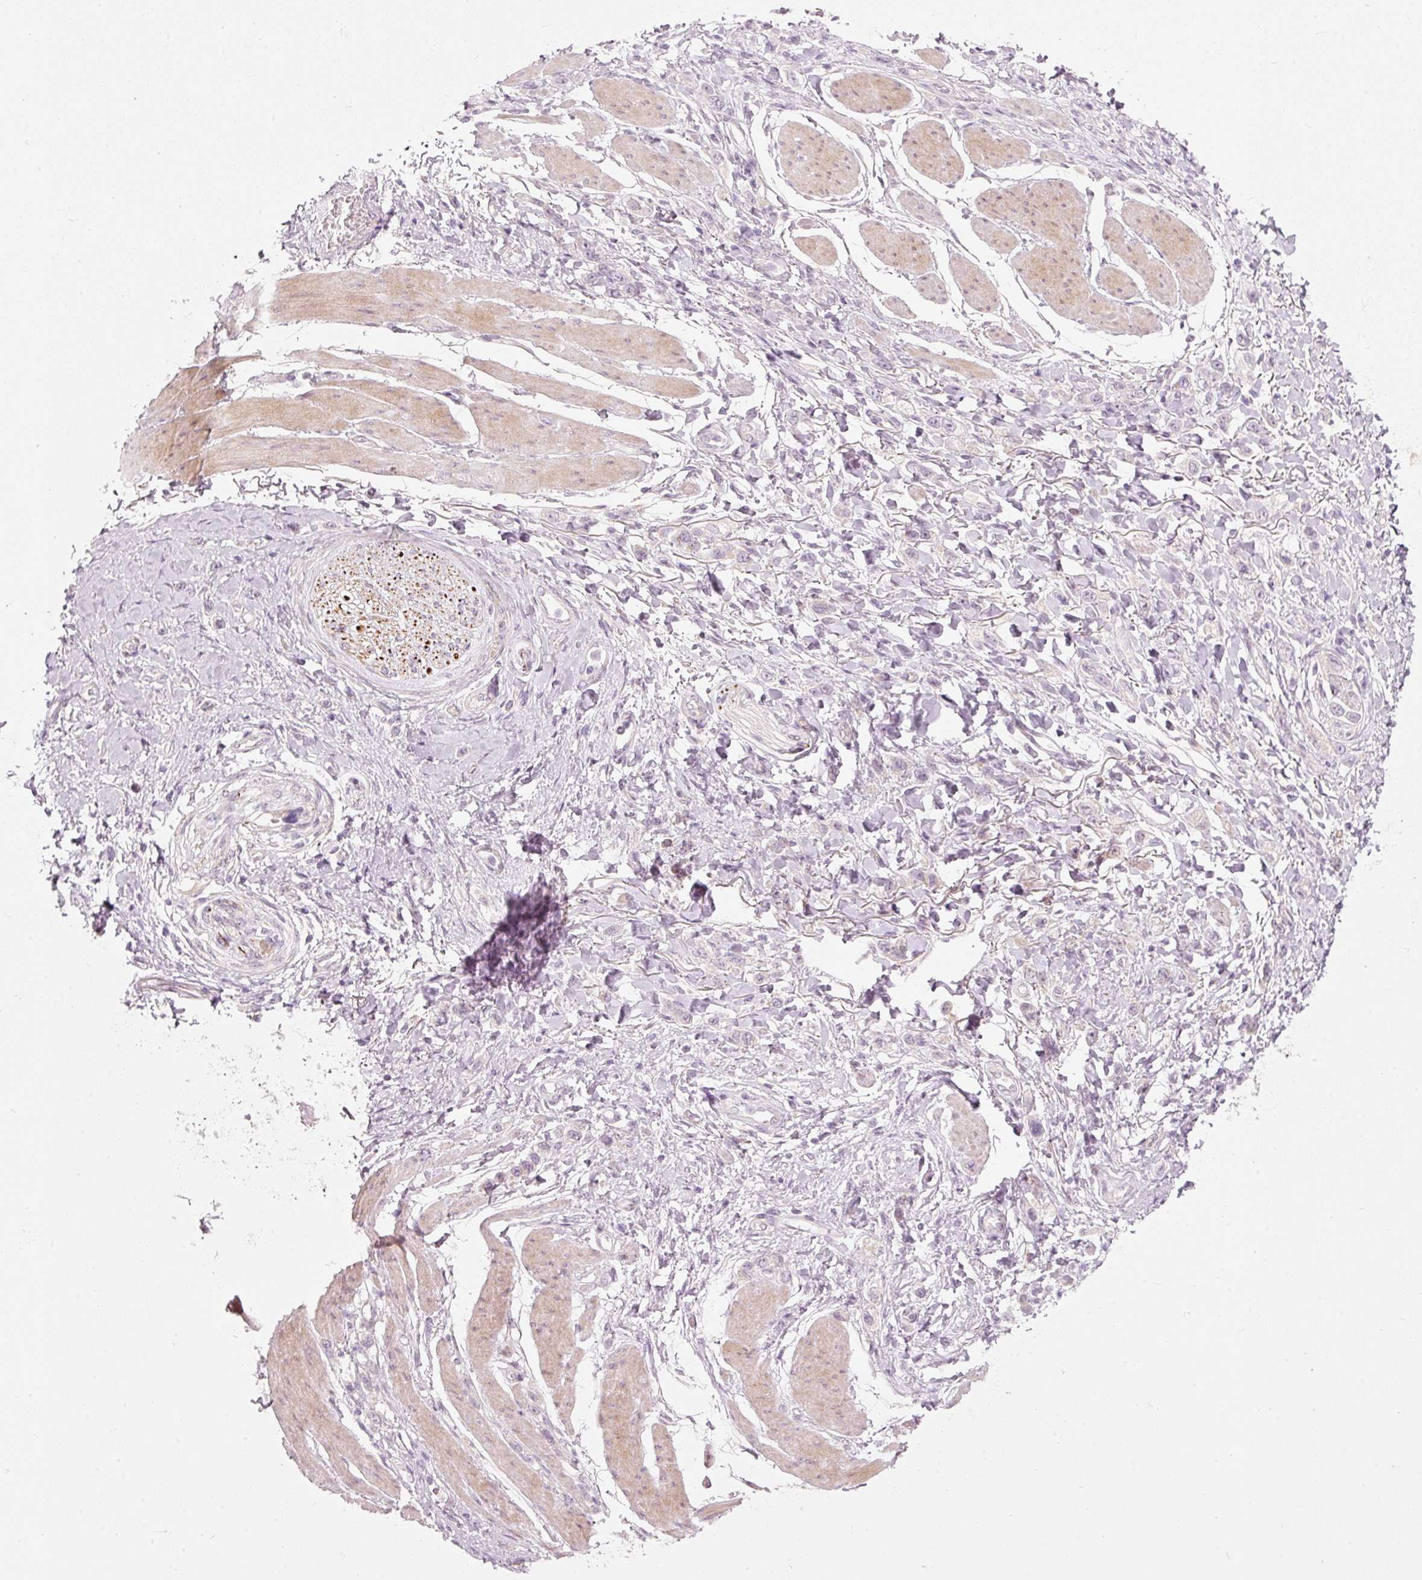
{"staining": {"intensity": "negative", "quantity": "none", "location": "none"}, "tissue": "stomach cancer", "cell_type": "Tumor cells", "image_type": "cancer", "snomed": [{"axis": "morphology", "description": "Adenocarcinoma, NOS"}, {"axis": "topography", "description": "Stomach"}], "caption": "Tumor cells show no significant protein expression in adenocarcinoma (stomach). (DAB (3,3'-diaminobenzidine) immunohistochemistry (IHC) with hematoxylin counter stain).", "gene": "SLC20A1", "patient": {"sex": "female", "age": 65}}